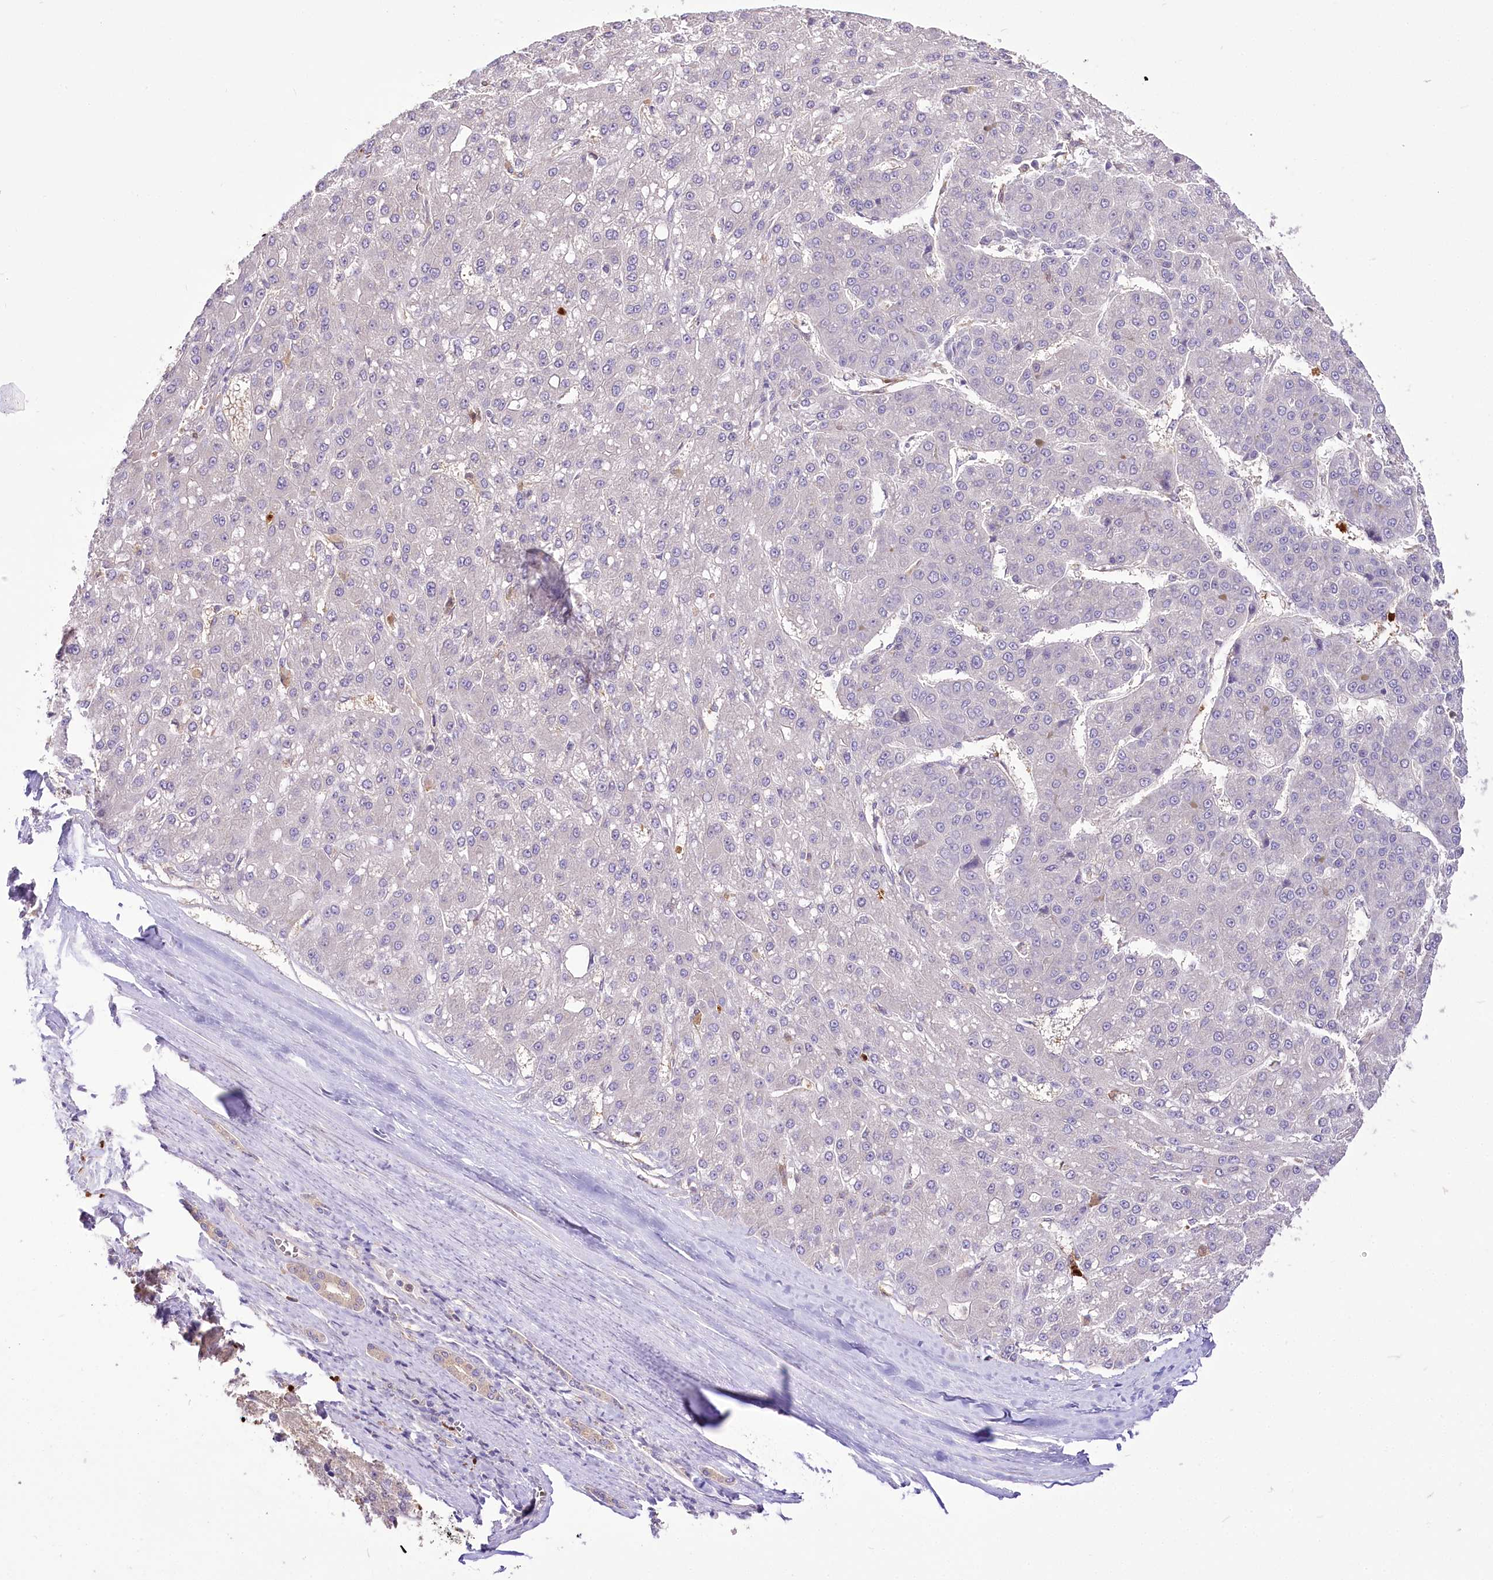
{"staining": {"intensity": "negative", "quantity": "none", "location": "none"}, "tissue": "liver cancer", "cell_type": "Tumor cells", "image_type": "cancer", "snomed": [{"axis": "morphology", "description": "Carcinoma, Hepatocellular, NOS"}, {"axis": "topography", "description": "Liver"}], "caption": "High magnification brightfield microscopy of liver hepatocellular carcinoma stained with DAB (brown) and counterstained with hematoxylin (blue): tumor cells show no significant expression.", "gene": "DPYD", "patient": {"sex": "male", "age": 67}}